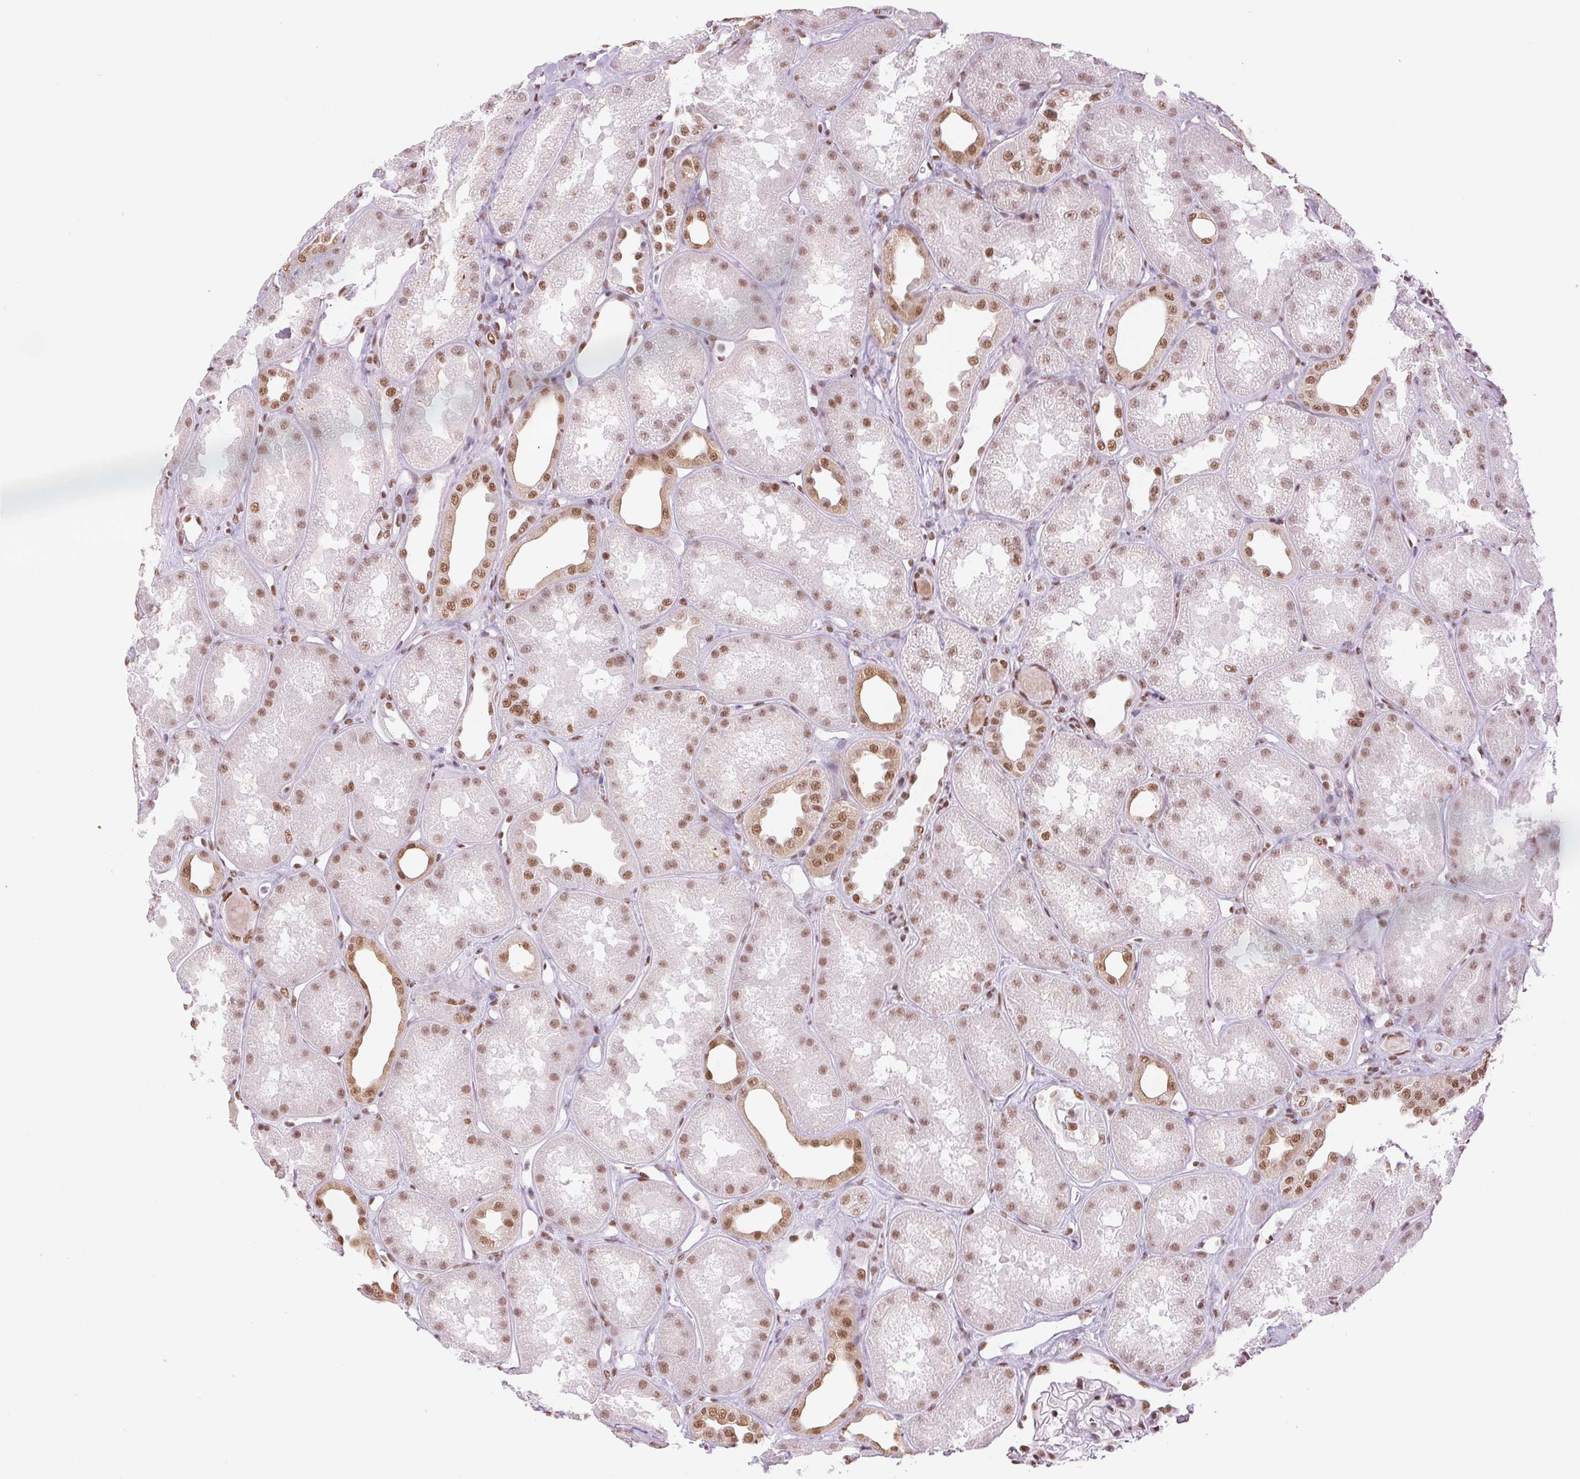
{"staining": {"intensity": "moderate", "quantity": "25%-75%", "location": "nuclear"}, "tissue": "kidney", "cell_type": "Cells in glomeruli", "image_type": "normal", "snomed": [{"axis": "morphology", "description": "Normal tissue, NOS"}, {"axis": "topography", "description": "Kidney"}], "caption": "Kidney stained with immunohistochemistry displays moderate nuclear staining in approximately 25%-75% of cells in glomeruli.", "gene": "ZFR2", "patient": {"sex": "male", "age": 61}}